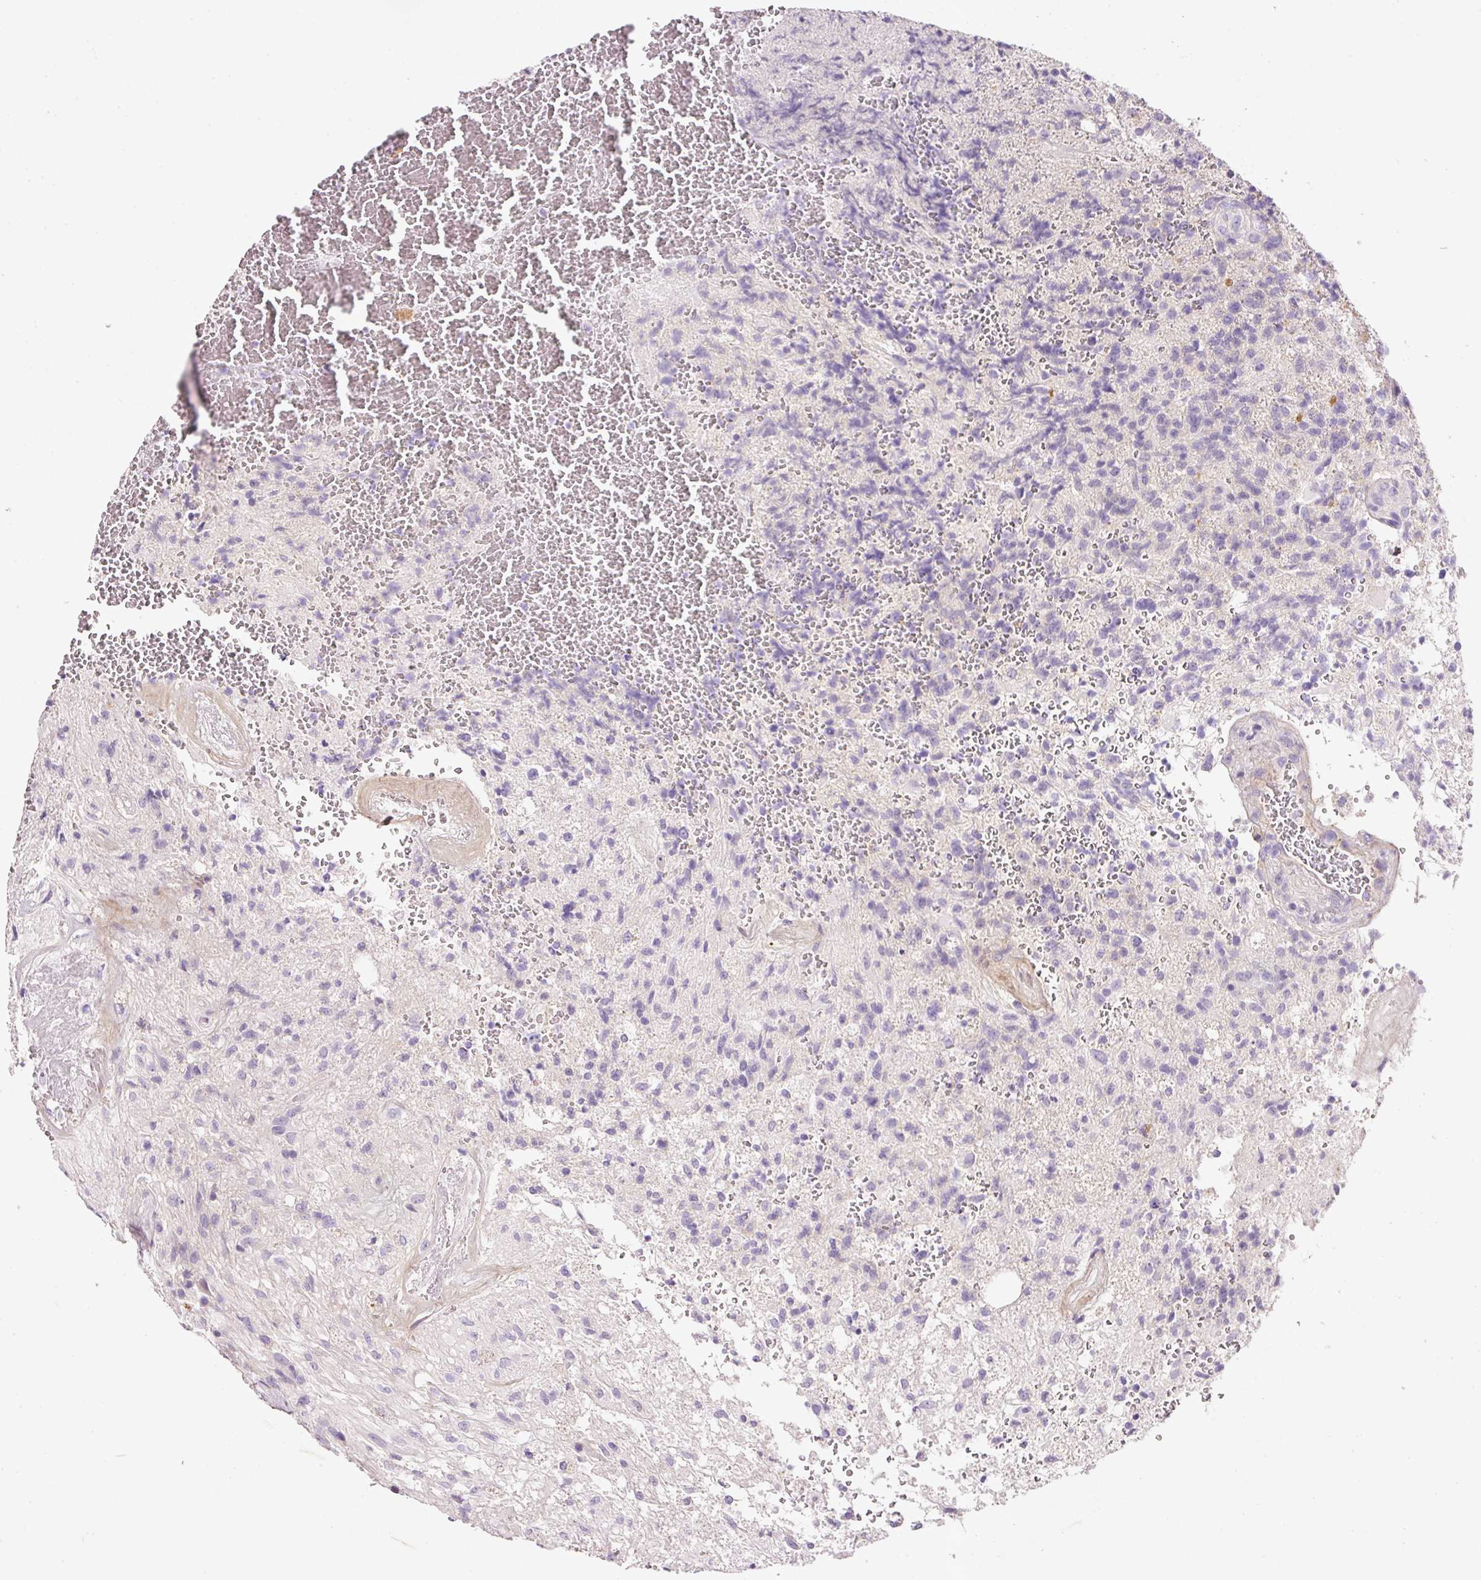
{"staining": {"intensity": "moderate", "quantity": "<25%", "location": "cytoplasmic/membranous"}, "tissue": "glioma", "cell_type": "Tumor cells", "image_type": "cancer", "snomed": [{"axis": "morphology", "description": "Glioma, malignant, High grade"}, {"axis": "topography", "description": "Brain"}], "caption": "Moderate cytoplasmic/membranous protein staining is seen in about <25% of tumor cells in glioma.", "gene": "SOS2", "patient": {"sex": "male", "age": 56}}